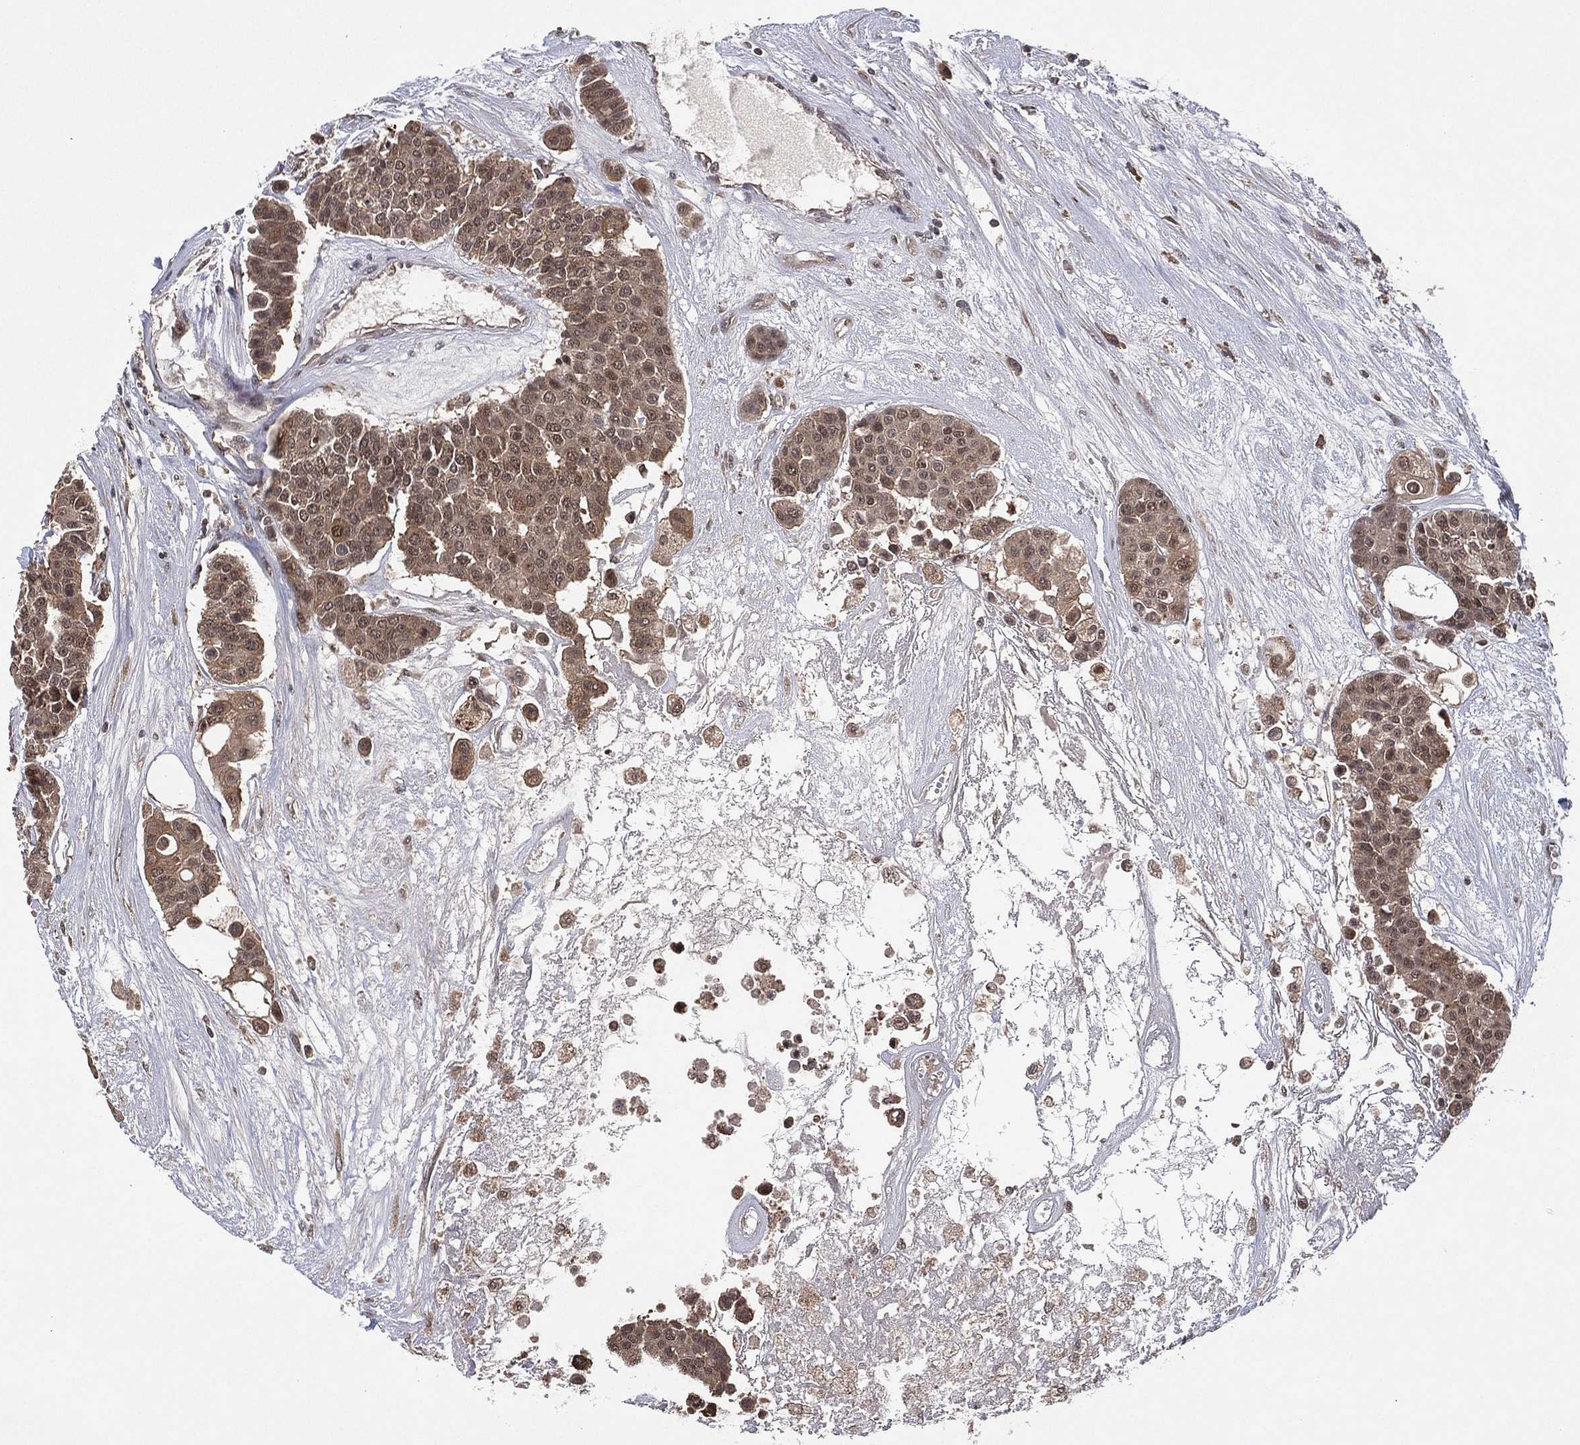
{"staining": {"intensity": "weak", "quantity": "25%-75%", "location": "cytoplasmic/membranous"}, "tissue": "carcinoid", "cell_type": "Tumor cells", "image_type": "cancer", "snomed": [{"axis": "morphology", "description": "Carcinoid, malignant, NOS"}, {"axis": "topography", "description": "Colon"}], "caption": "Immunohistochemical staining of human malignant carcinoid displays low levels of weak cytoplasmic/membranous protein positivity in about 25%-75% of tumor cells. (Brightfield microscopy of DAB IHC at high magnification).", "gene": "ATG4B", "patient": {"sex": "male", "age": 81}}